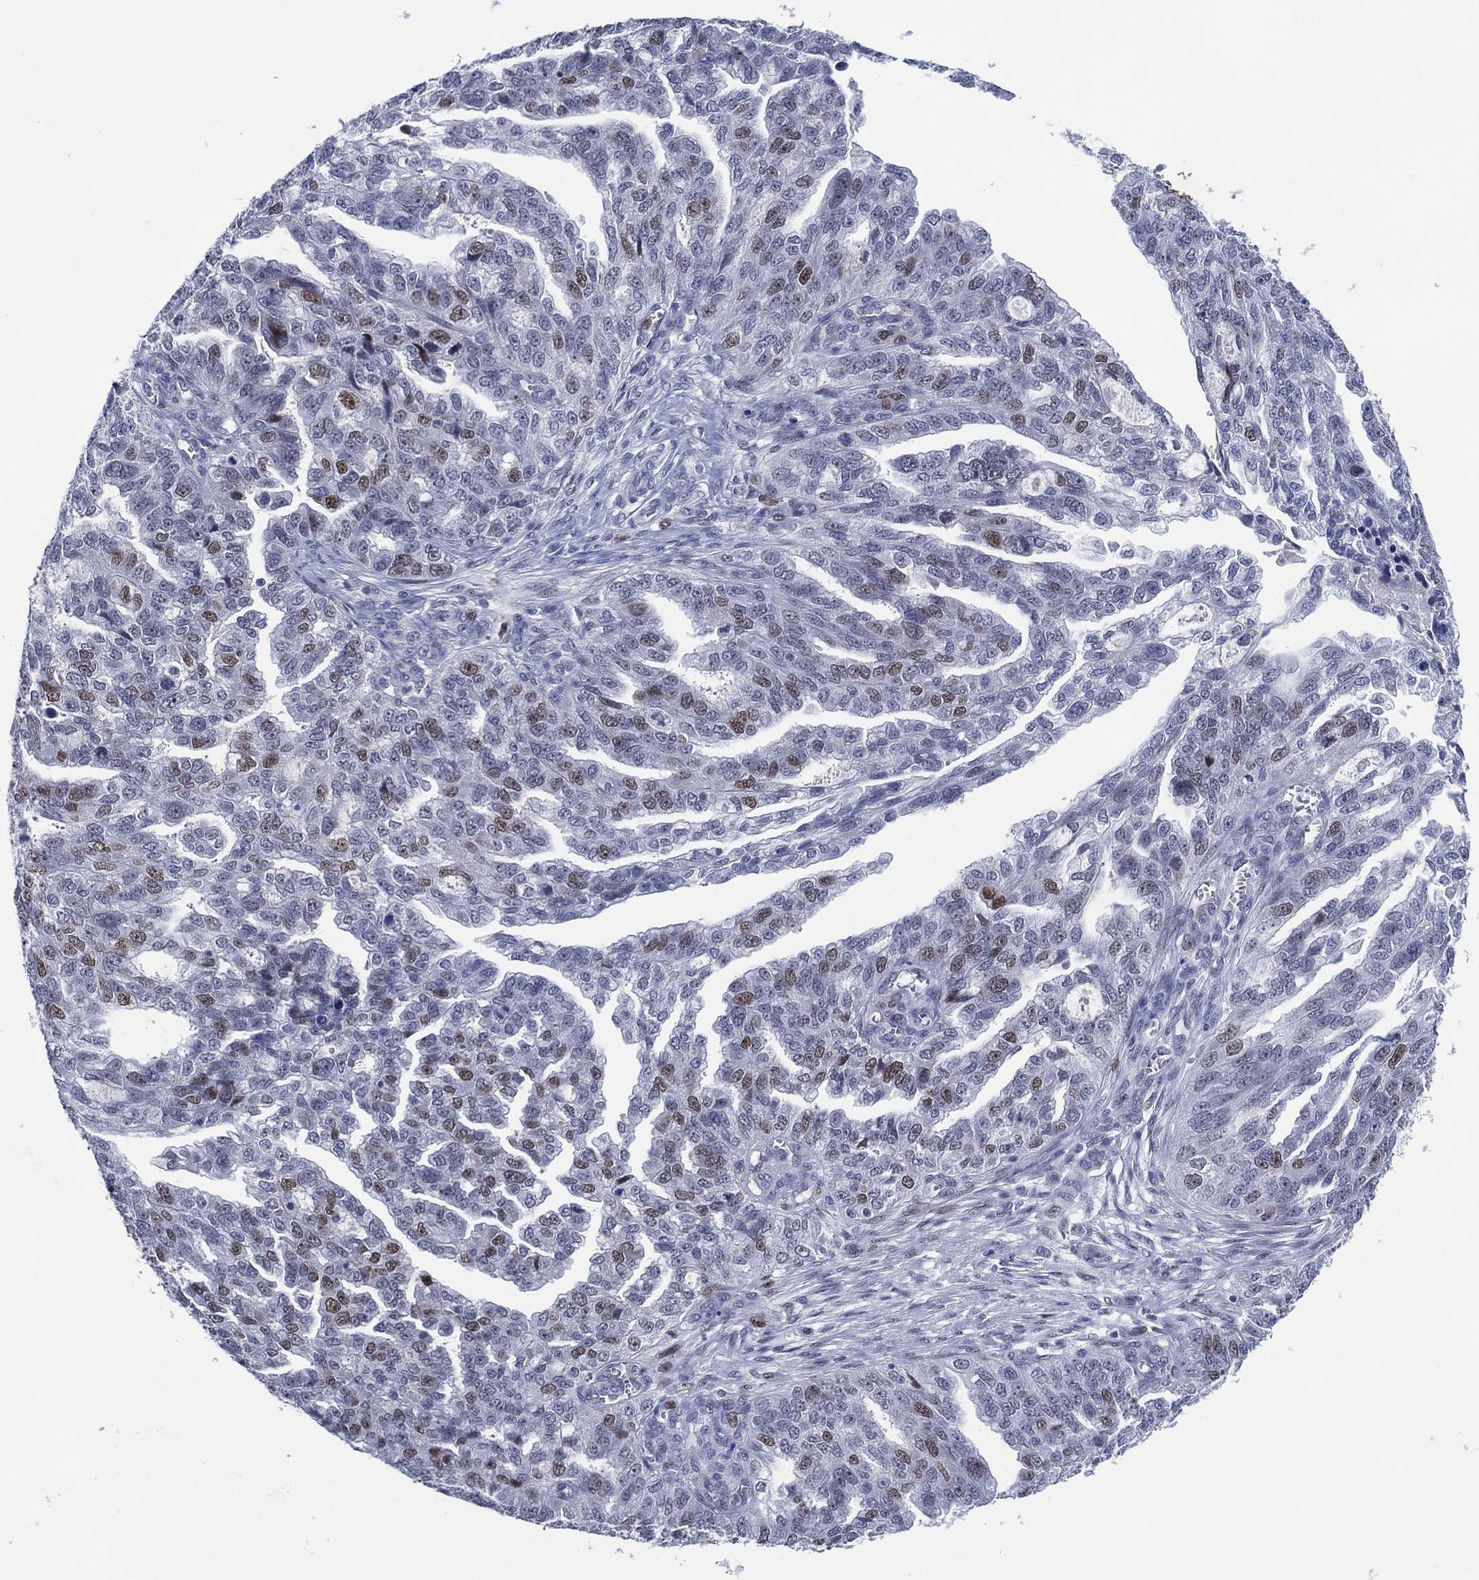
{"staining": {"intensity": "moderate", "quantity": "<25%", "location": "nuclear"}, "tissue": "ovarian cancer", "cell_type": "Tumor cells", "image_type": "cancer", "snomed": [{"axis": "morphology", "description": "Cystadenocarcinoma, serous, NOS"}, {"axis": "topography", "description": "Ovary"}], "caption": "DAB (3,3'-diaminobenzidine) immunohistochemical staining of human ovarian serous cystadenocarcinoma displays moderate nuclear protein positivity in approximately <25% of tumor cells.", "gene": "GATA6", "patient": {"sex": "female", "age": 51}}